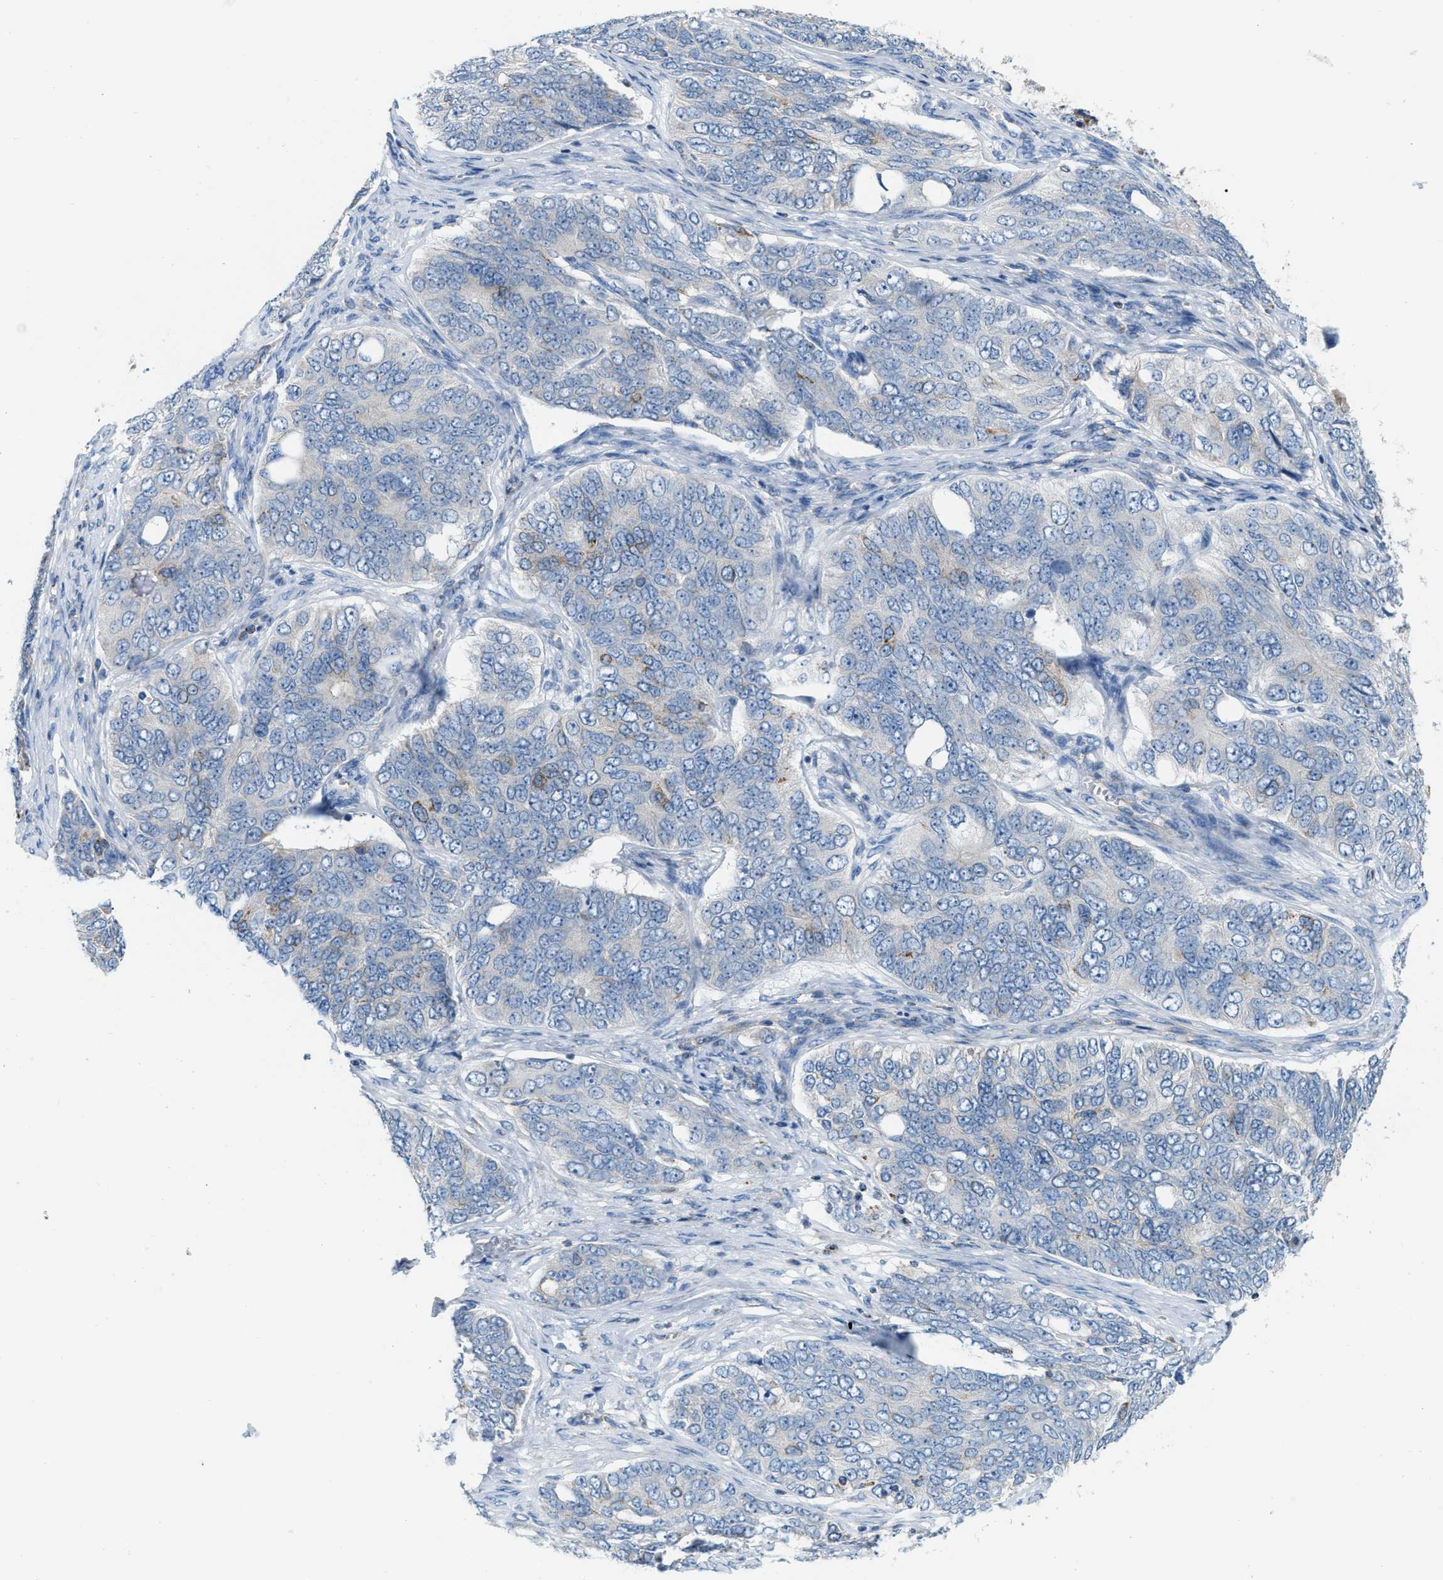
{"staining": {"intensity": "weak", "quantity": "<25%", "location": "cytoplasmic/membranous"}, "tissue": "ovarian cancer", "cell_type": "Tumor cells", "image_type": "cancer", "snomed": [{"axis": "morphology", "description": "Carcinoma, endometroid"}, {"axis": "topography", "description": "Ovary"}], "caption": "A micrograph of human endometroid carcinoma (ovarian) is negative for staining in tumor cells.", "gene": "JADE1", "patient": {"sex": "female", "age": 51}}